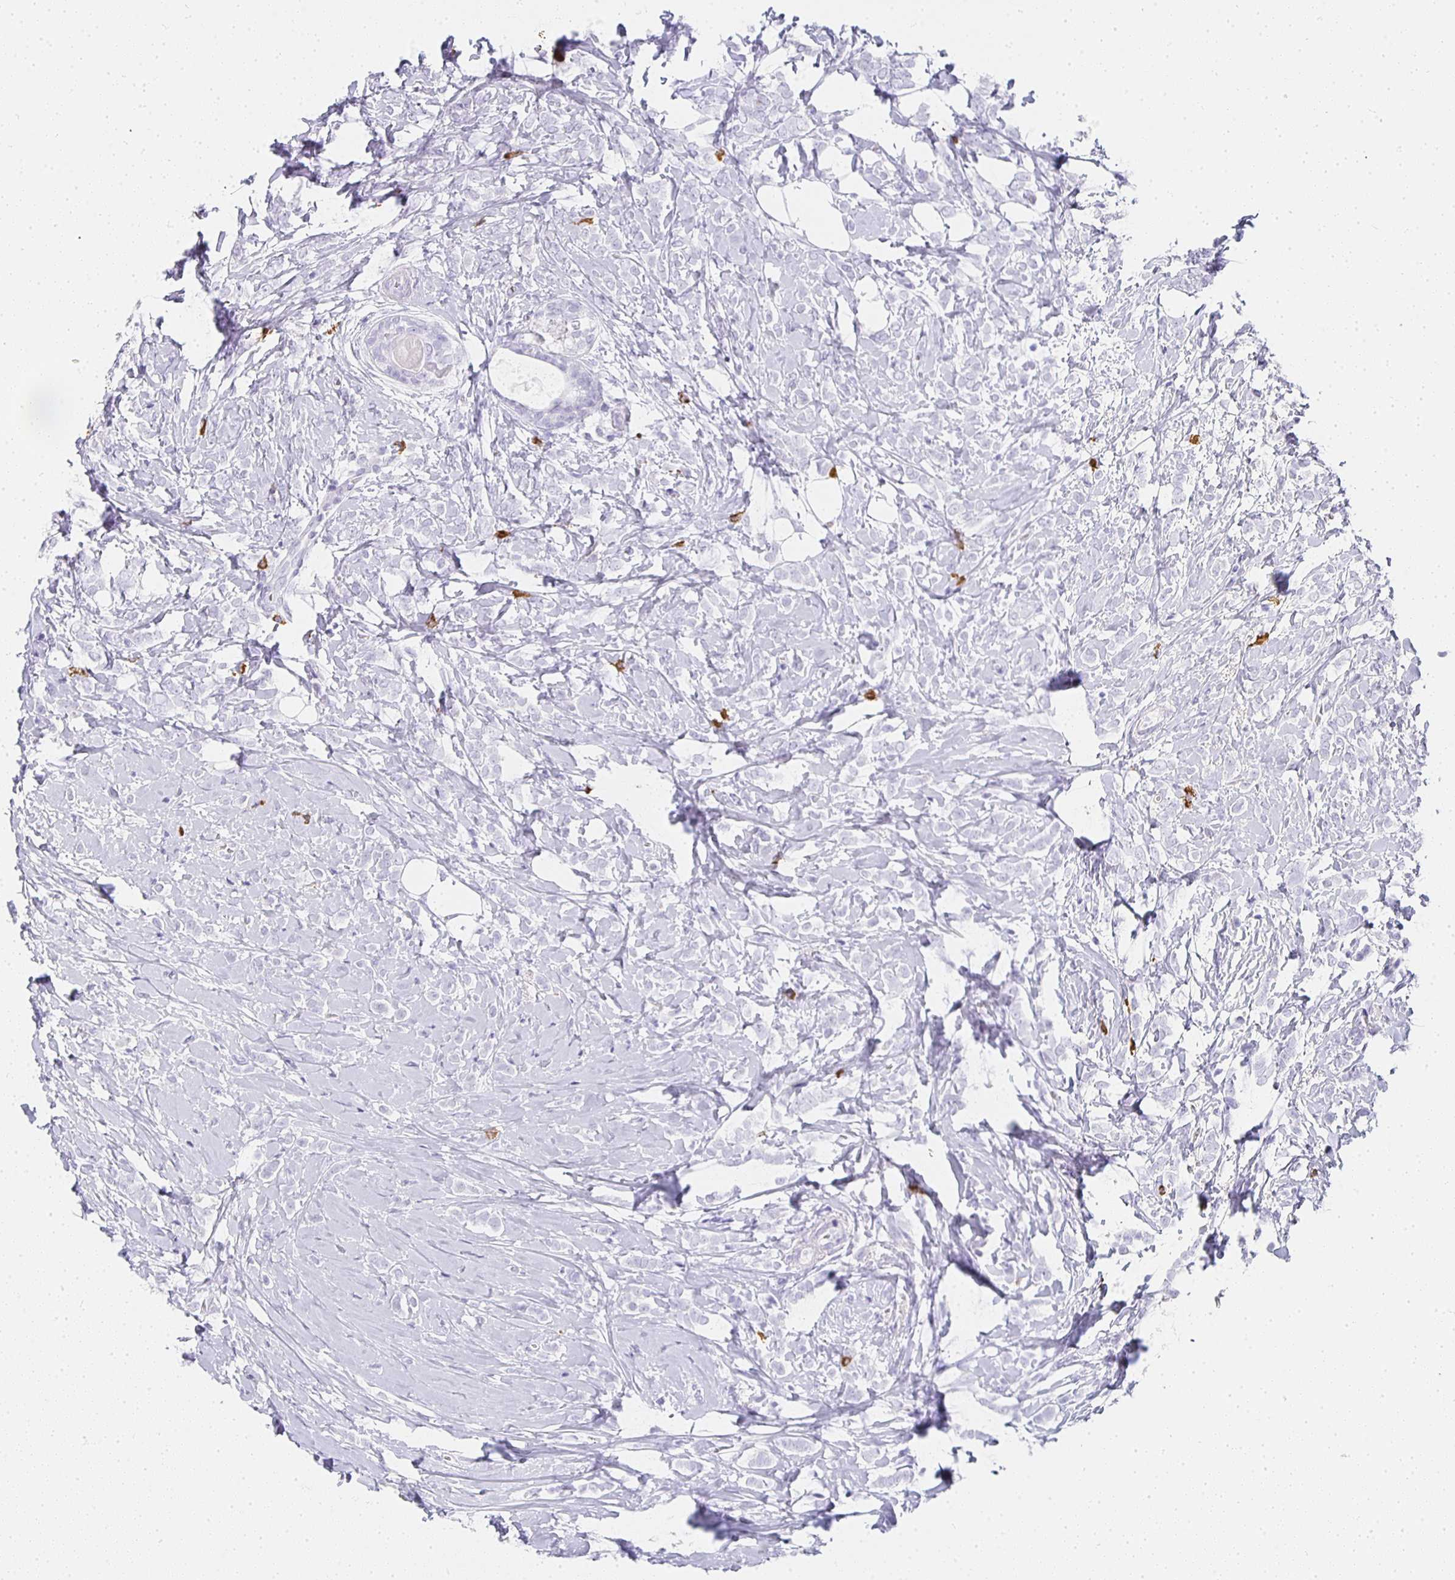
{"staining": {"intensity": "negative", "quantity": "none", "location": "none"}, "tissue": "breast cancer", "cell_type": "Tumor cells", "image_type": "cancer", "snomed": [{"axis": "morphology", "description": "Lobular carcinoma"}, {"axis": "topography", "description": "Breast"}], "caption": "Immunohistochemistry (IHC) image of neoplastic tissue: human breast cancer stained with DAB (3,3'-diaminobenzidine) demonstrates no significant protein expression in tumor cells. (Stains: DAB immunohistochemistry with hematoxylin counter stain, Microscopy: brightfield microscopy at high magnification).", "gene": "TPSD1", "patient": {"sex": "female", "age": 49}}